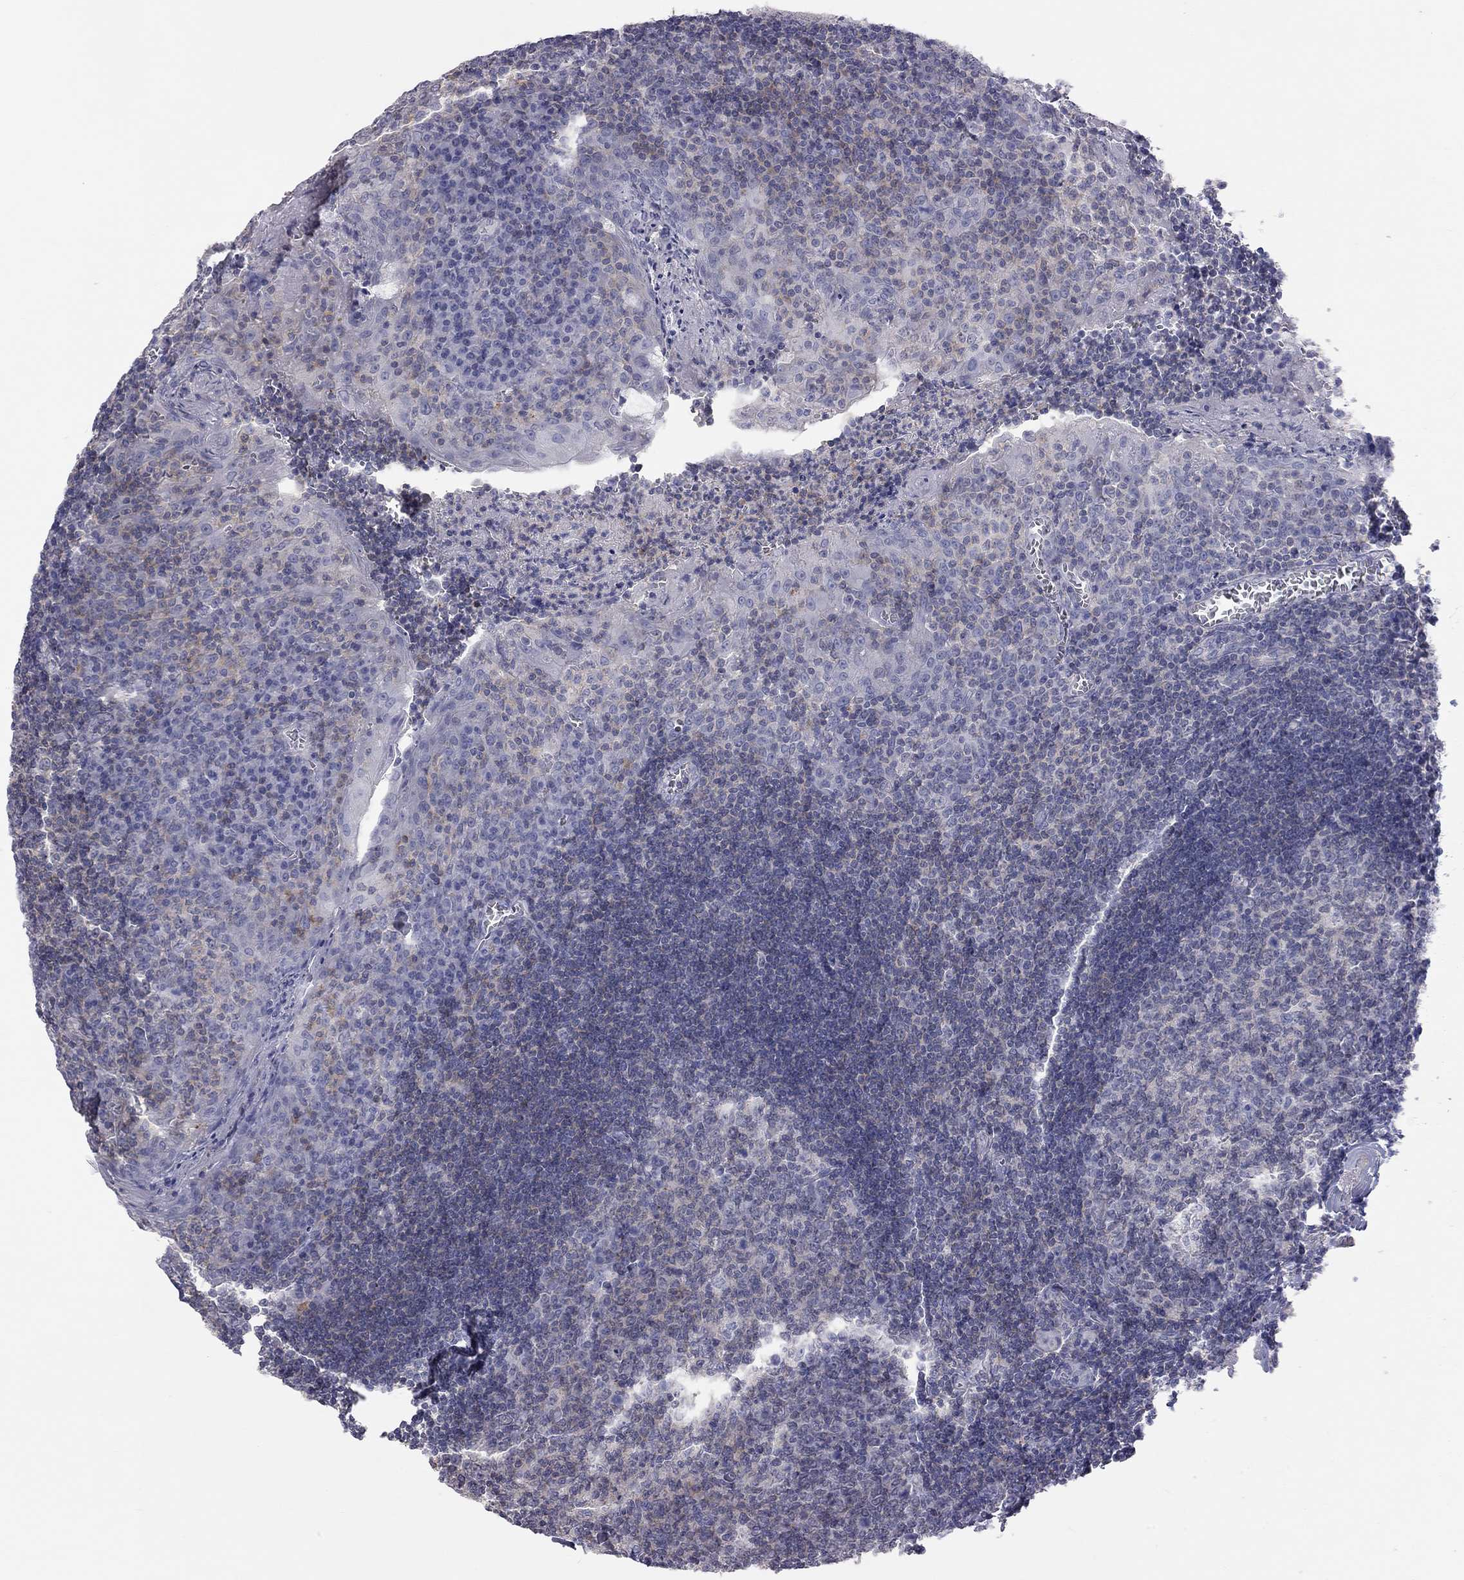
{"staining": {"intensity": "weak", "quantity": "<25%", "location": "cytoplasmic/membranous"}, "tissue": "tonsil", "cell_type": "Germinal center cells", "image_type": "normal", "snomed": [{"axis": "morphology", "description": "Normal tissue, NOS"}, {"axis": "topography", "description": "Tonsil"}], "caption": "The image shows no staining of germinal center cells in unremarkable tonsil.", "gene": "ADCYAP1", "patient": {"sex": "female", "age": 12}}